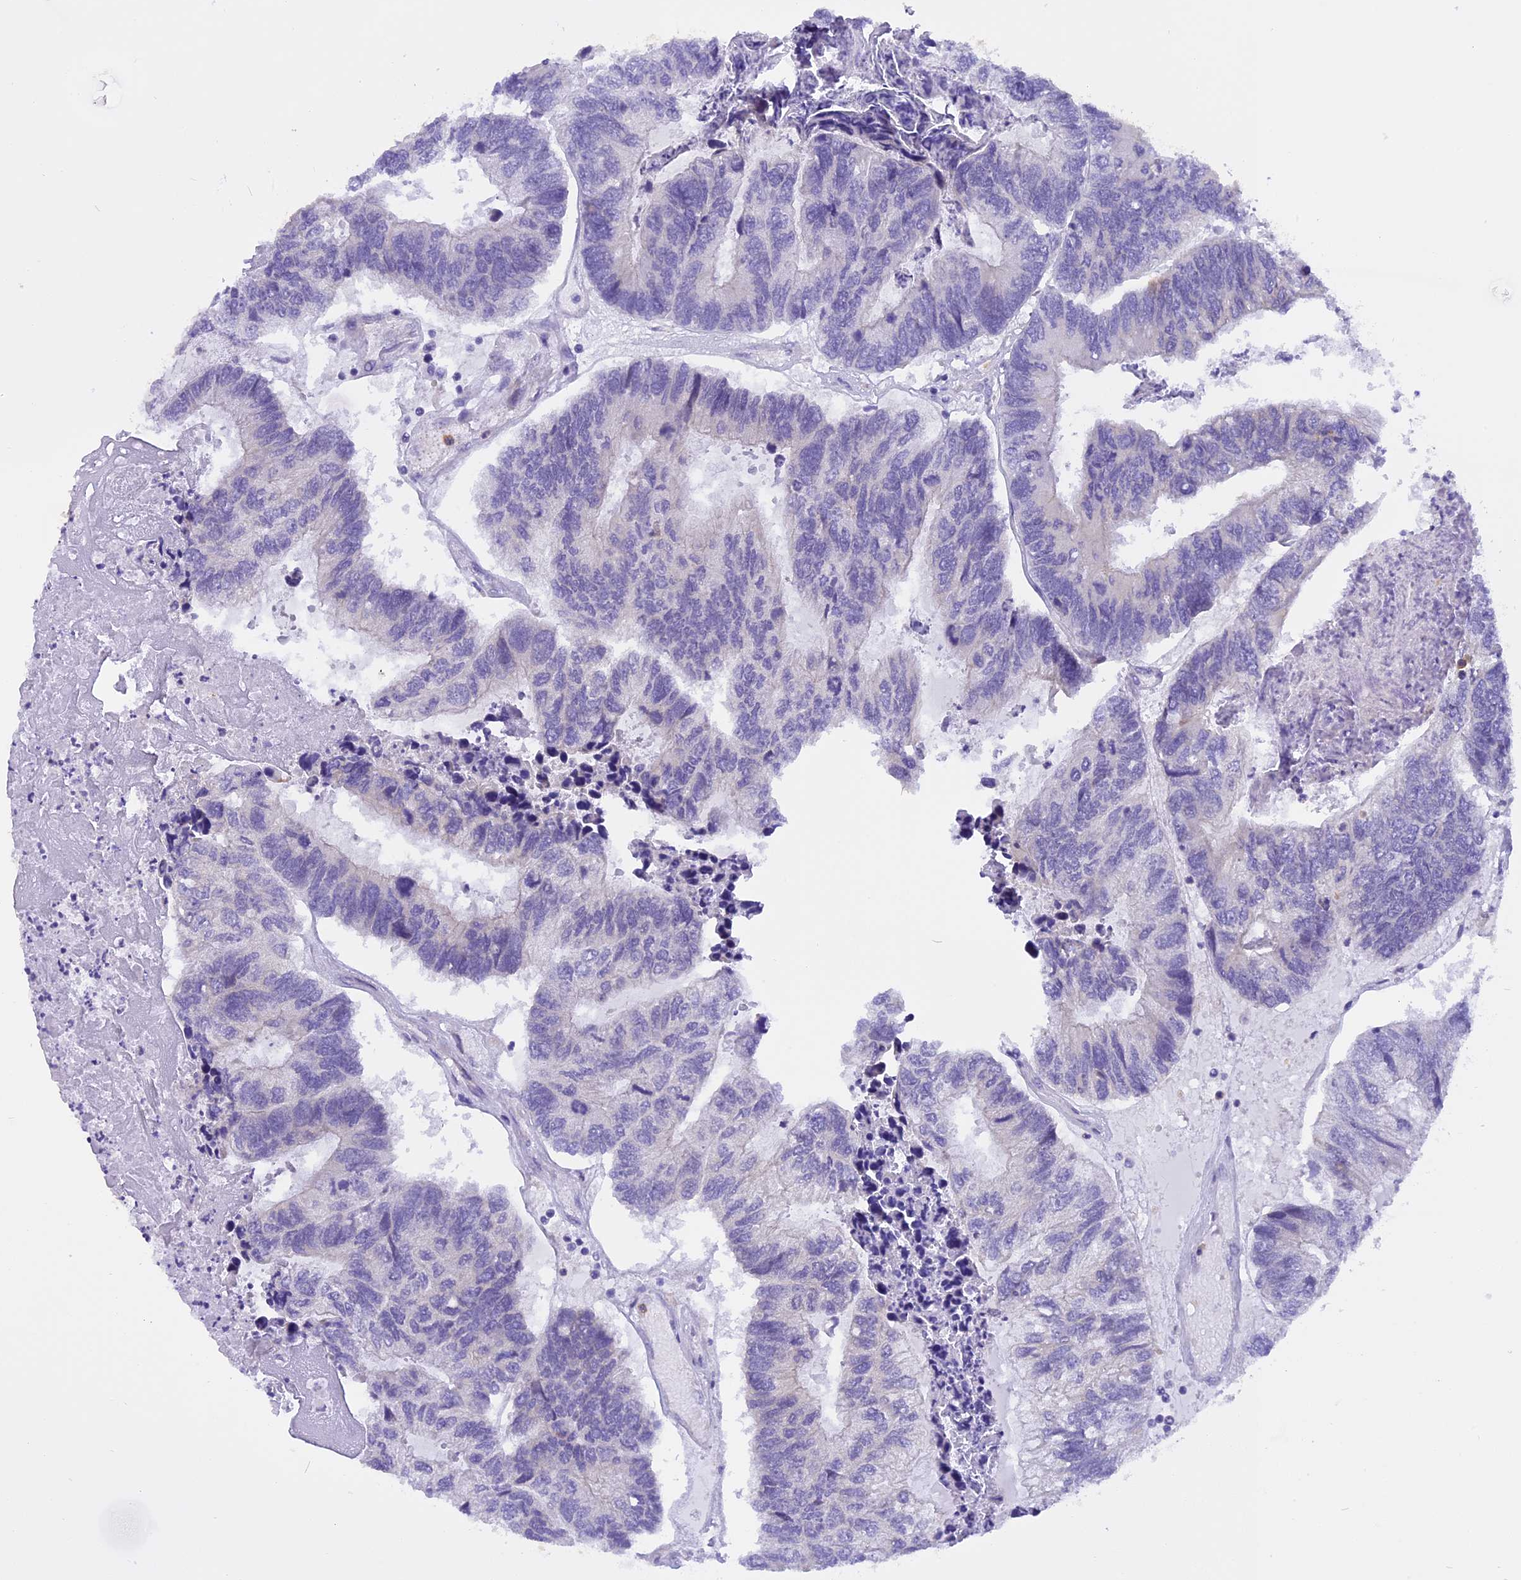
{"staining": {"intensity": "negative", "quantity": "none", "location": "none"}, "tissue": "colorectal cancer", "cell_type": "Tumor cells", "image_type": "cancer", "snomed": [{"axis": "morphology", "description": "Adenocarcinoma, NOS"}, {"axis": "topography", "description": "Colon"}], "caption": "Immunohistochemical staining of human colorectal cancer displays no significant expression in tumor cells.", "gene": "TRIM3", "patient": {"sex": "female", "age": 67}}